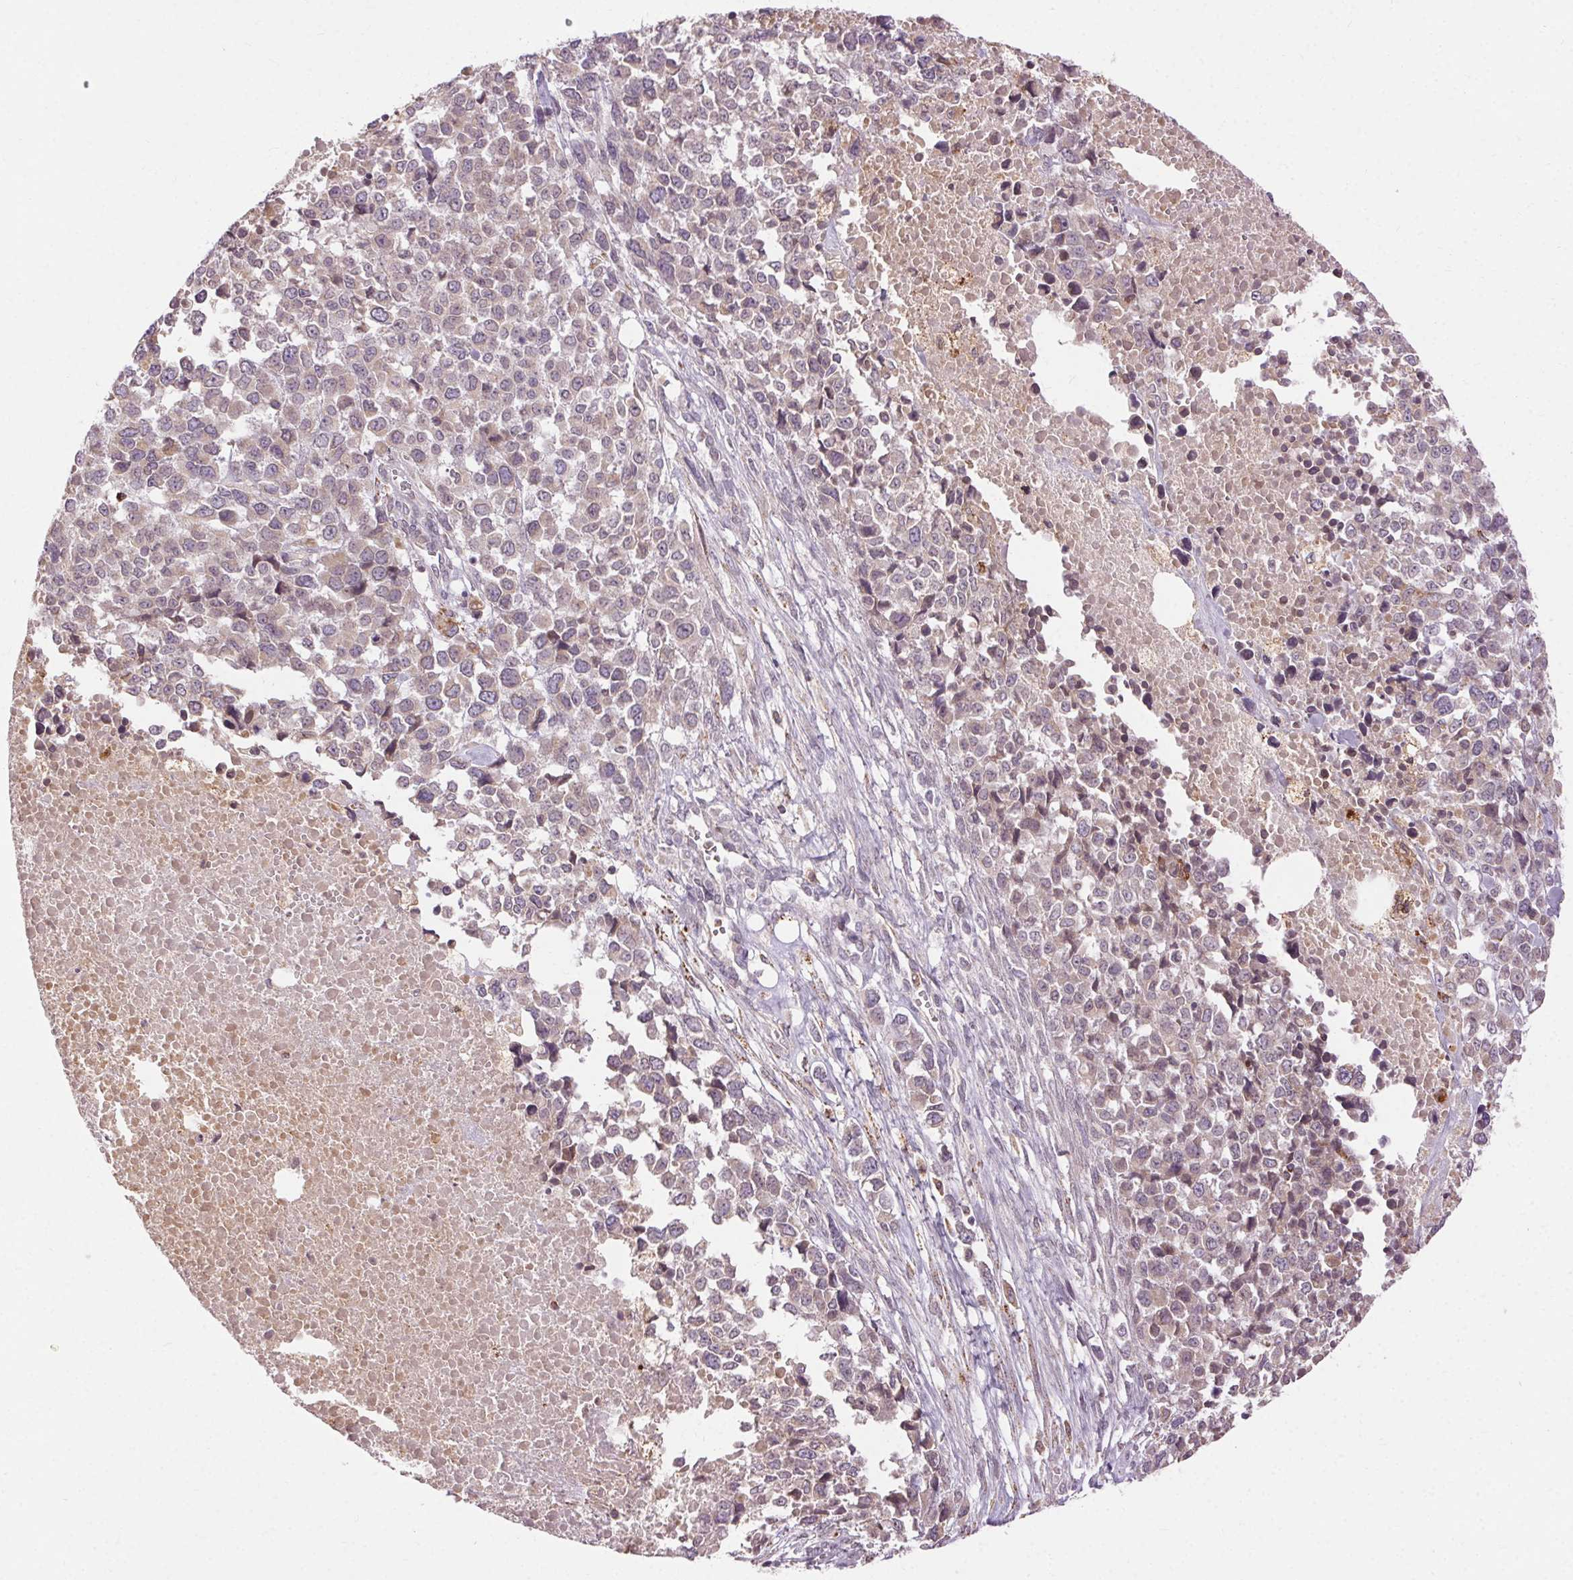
{"staining": {"intensity": "weak", "quantity": "<25%", "location": "cytoplasmic/membranous"}, "tissue": "melanoma", "cell_type": "Tumor cells", "image_type": "cancer", "snomed": [{"axis": "morphology", "description": "Malignant melanoma, Metastatic site"}, {"axis": "topography", "description": "Skin"}], "caption": "Immunohistochemistry (IHC) image of melanoma stained for a protein (brown), which exhibits no positivity in tumor cells.", "gene": "REP15", "patient": {"sex": "male", "age": 84}}